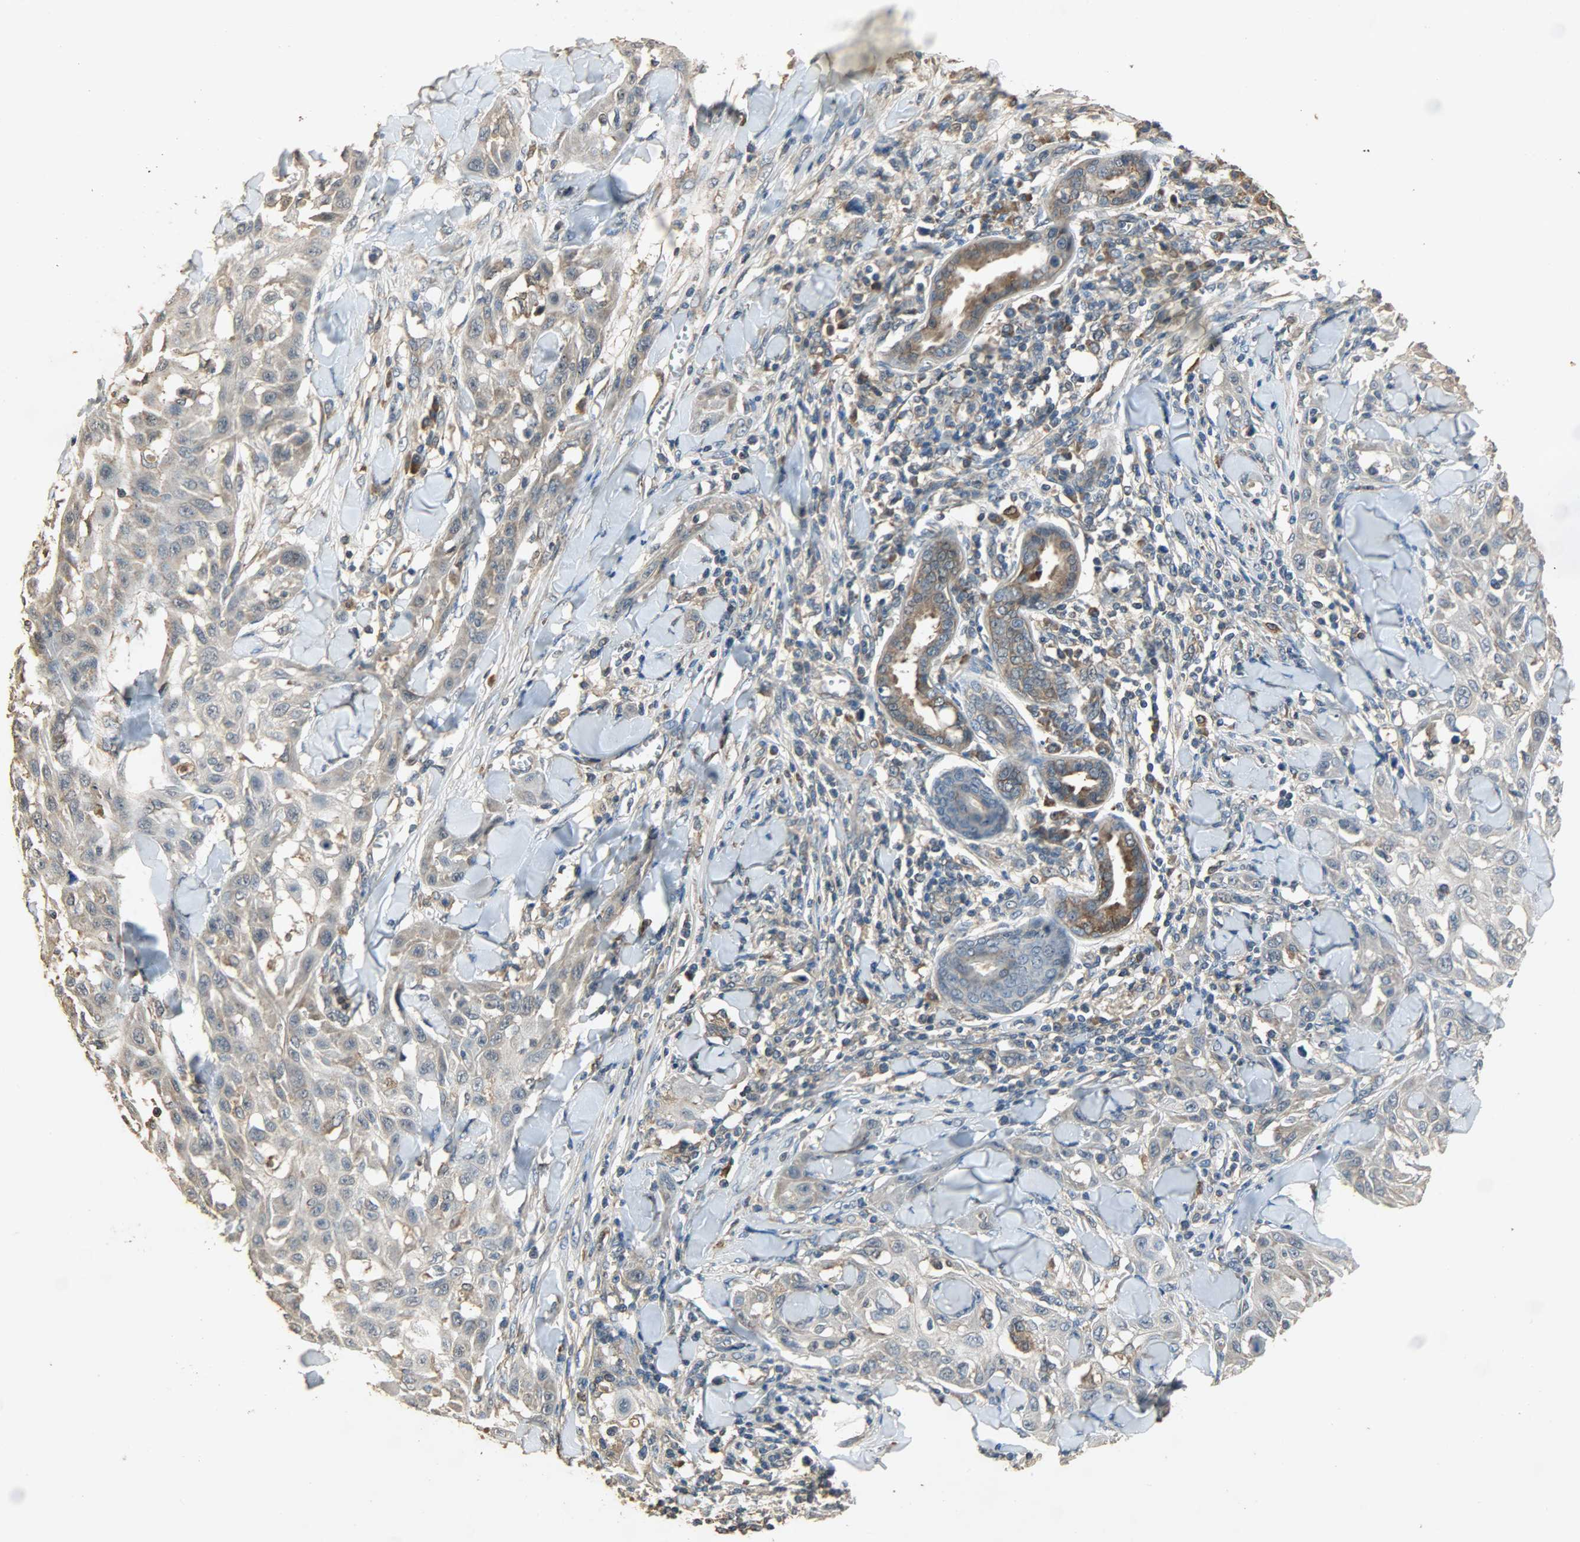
{"staining": {"intensity": "weak", "quantity": ">75%", "location": "cytoplasmic/membranous"}, "tissue": "skin cancer", "cell_type": "Tumor cells", "image_type": "cancer", "snomed": [{"axis": "morphology", "description": "Squamous cell carcinoma, NOS"}, {"axis": "topography", "description": "Skin"}], "caption": "Immunohistochemical staining of skin cancer displays low levels of weak cytoplasmic/membranous positivity in about >75% of tumor cells. The staining is performed using DAB brown chromogen to label protein expression. The nuclei are counter-stained blue using hematoxylin.", "gene": "CDKN2C", "patient": {"sex": "male", "age": 24}}